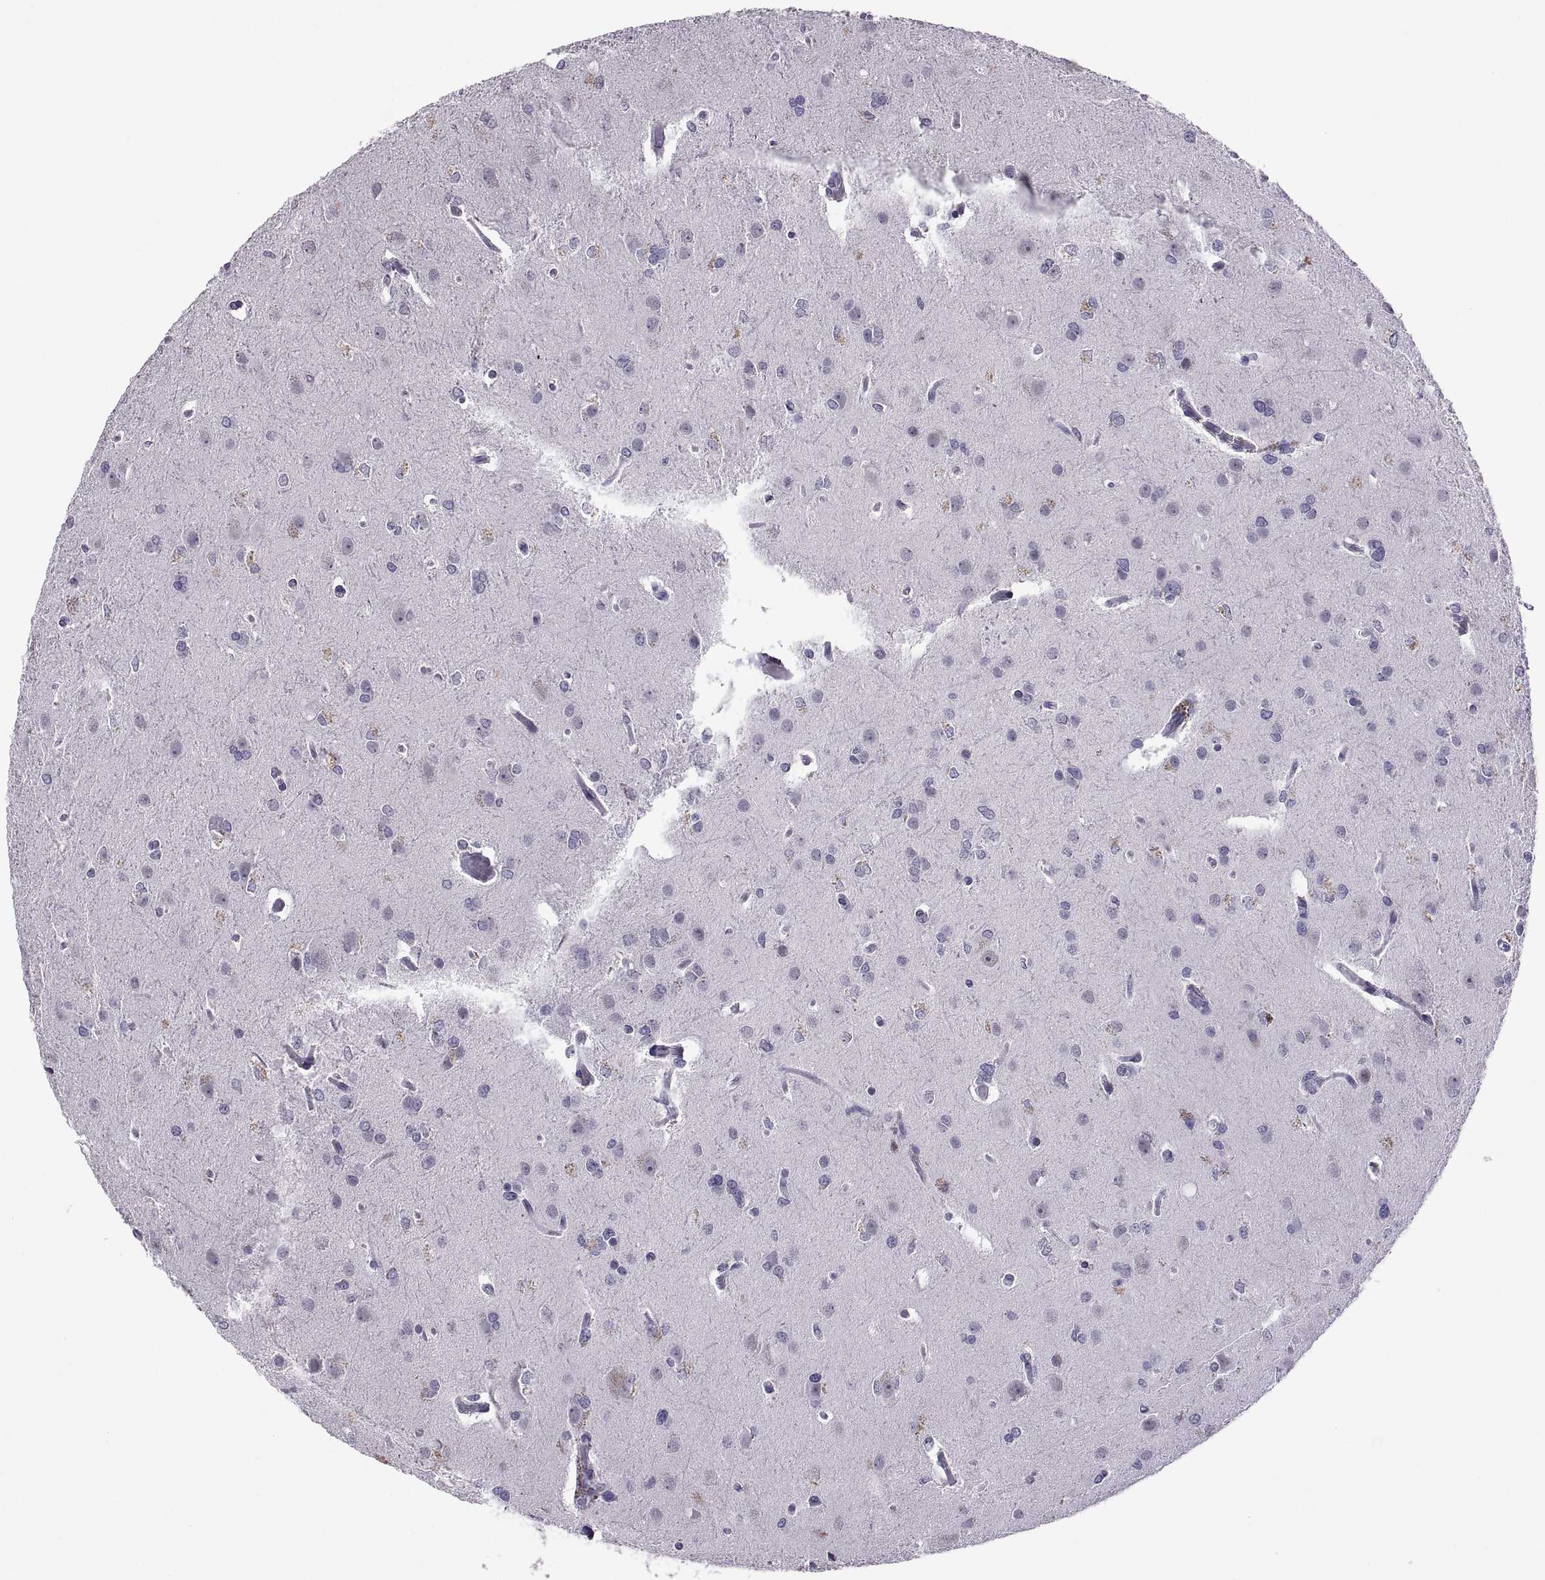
{"staining": {"intensity": "negative", "quantity": "none", "location": "none"}, "tissue": "glioma", "cell_type": "Tumor cells", "image_type": "cancer", "snomed": [{"axis": "morphology", "description": "Glioma, malignant, High grade"}, {"axis": "topography", "description": "Brain"}], "caption": "A high-resolution image shows IHC staining of malignant glioma (high-grade), which displays no significant expression in tumor cells. (Stains: DAB (3,3'-diaminobenzidine) immunohistochemistry (IHC) with hematoxylin counter stain, Microscopy: brightfield microscopy at high magnification).", "gene": "KRT77", "patient": {"sex": "male", "age": 68}}